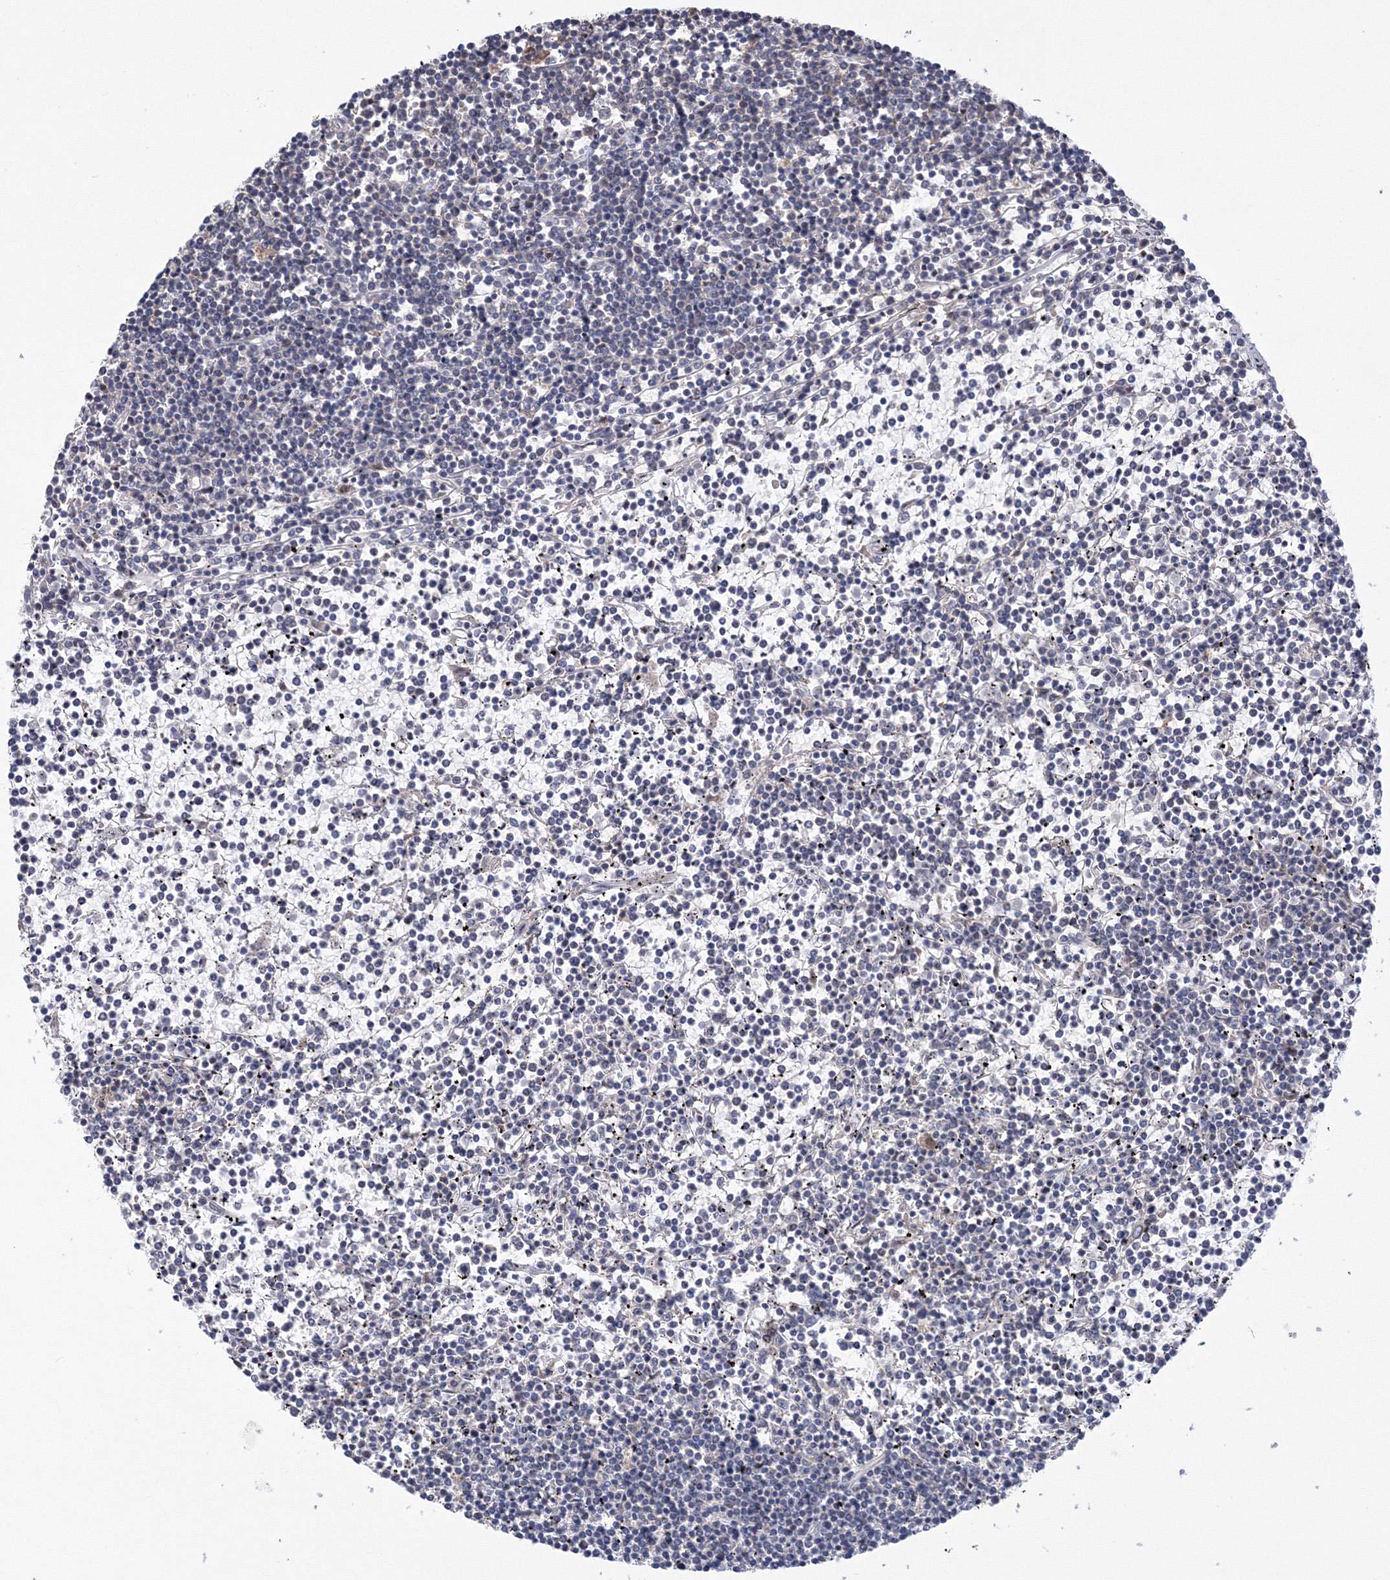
{"staining": {"intensity": "negative", "quantity": "none", "location": "none"}, "tissue": "lymphoma", "cell_type": "Tumor cells", "image_type": "cancer", "snomed": [{"axis": "morphology", "description": "Malignant lymphoma, non-Hodgkin's type, Low grade"}, {"axis": "topography", "description": "Spleen"}], "caption": "This is a photomicrograph of IHC staining of malignant lymphoma, non-Hodgkin's type (low-grade), which shows no expression in tumor cells. Brightfield microscopy of immunohistochemistry stained with DAB (brown) and hematoxylin (blue), captured at high magnification.", "gene": "PPP2R2B", "patient": {"sex": "female", "age": 19}}